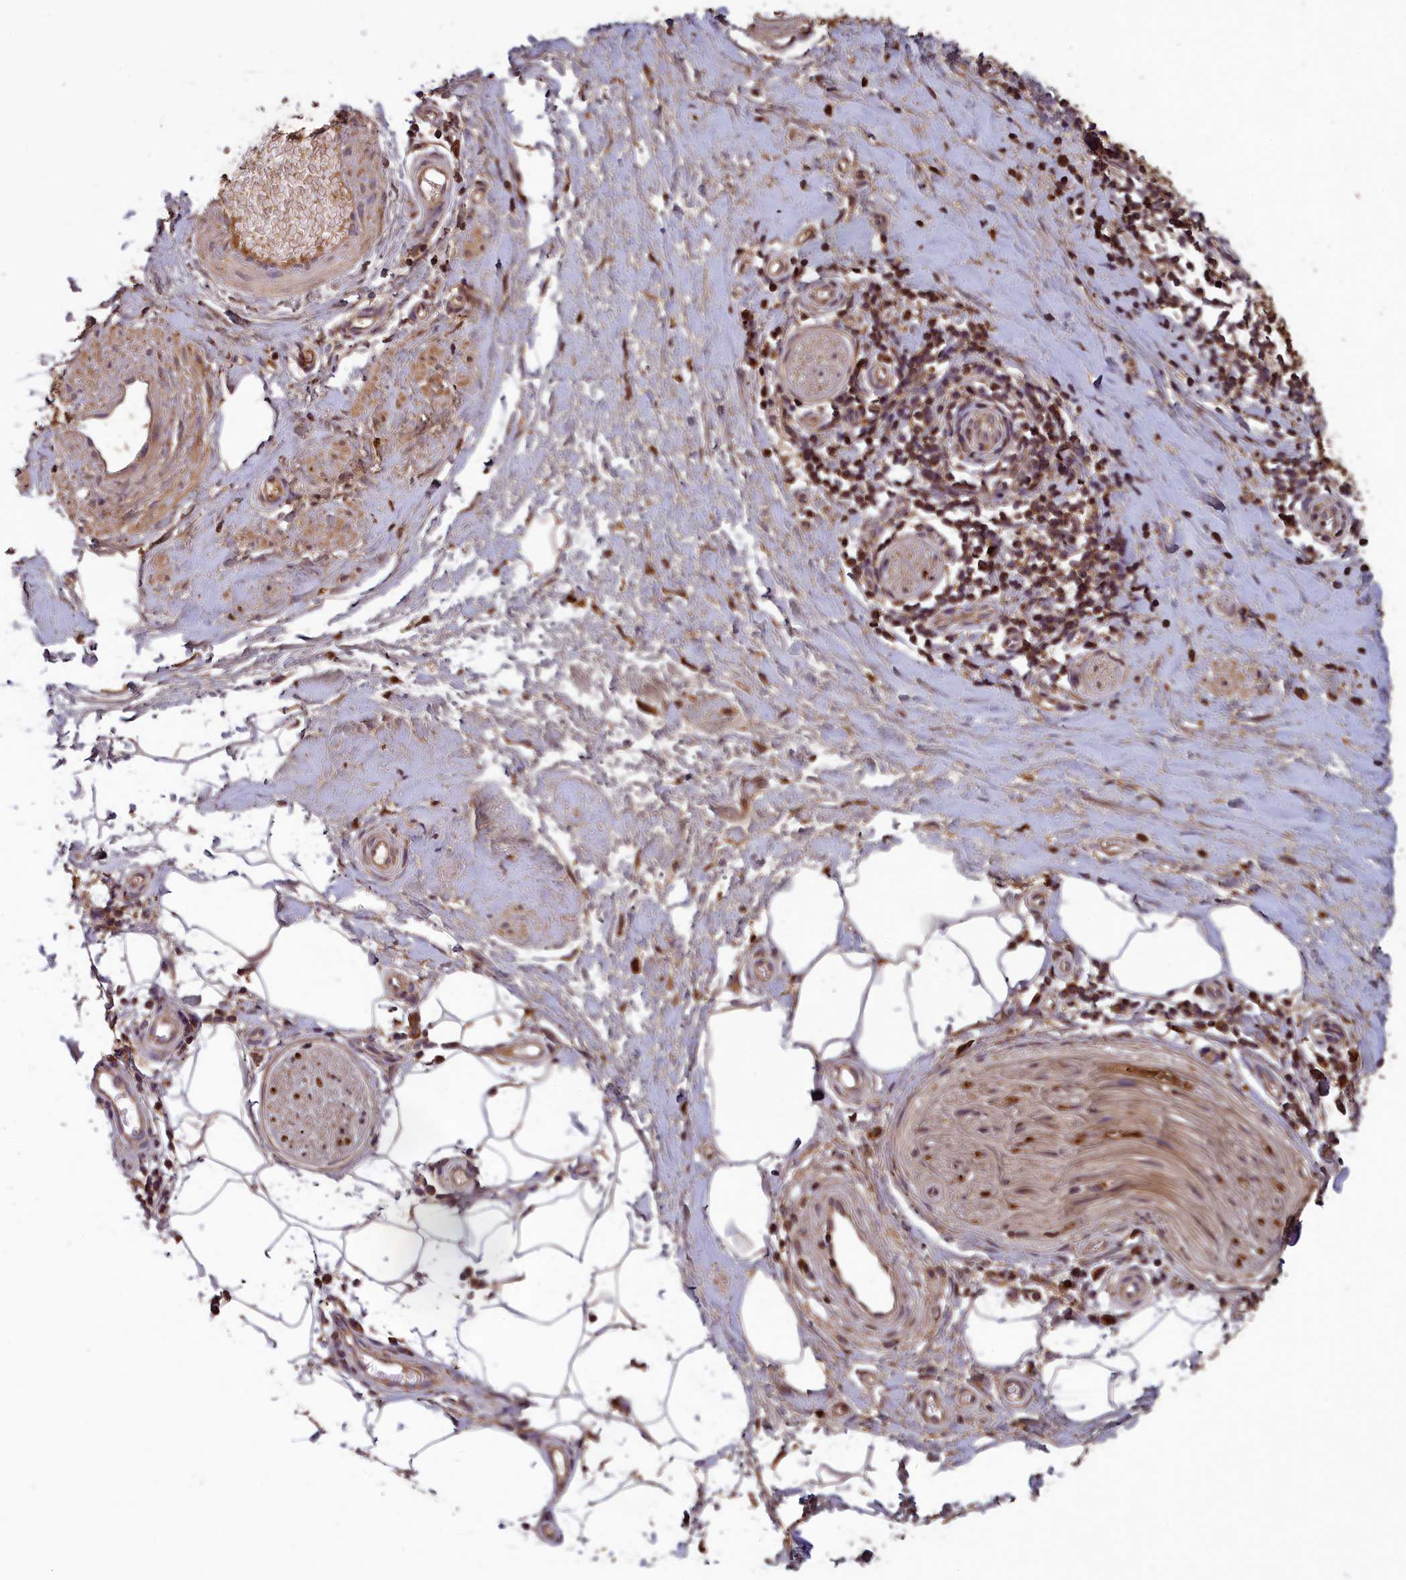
{"staining": {"intensity": "weak", "quantity": ">75%", "location": "cytoplasmic/membranous"}, "tissue": "adipose tissue", "cell_type": "Adipocytes", "image_type": "normal", "snomed": [{"axis": "morphology", "description": "Normal tissue, NOS"}, {"axis": "topography", "description": "Soft tissue"}, {"axis": "topography", "description": "Adipose tissue"}, {"axis": "topography", "description": "Vascular tissue"}, {"axis": "topography", "description": "Peripheral nerve tissue"}], "caption": "Adipocytes display weak cytoplasmic/membranous staining in approximately >75% of cells in benign adipose tissue.", "gene": "CCDC15", "patient": {"sex": "male", "age": 74}}